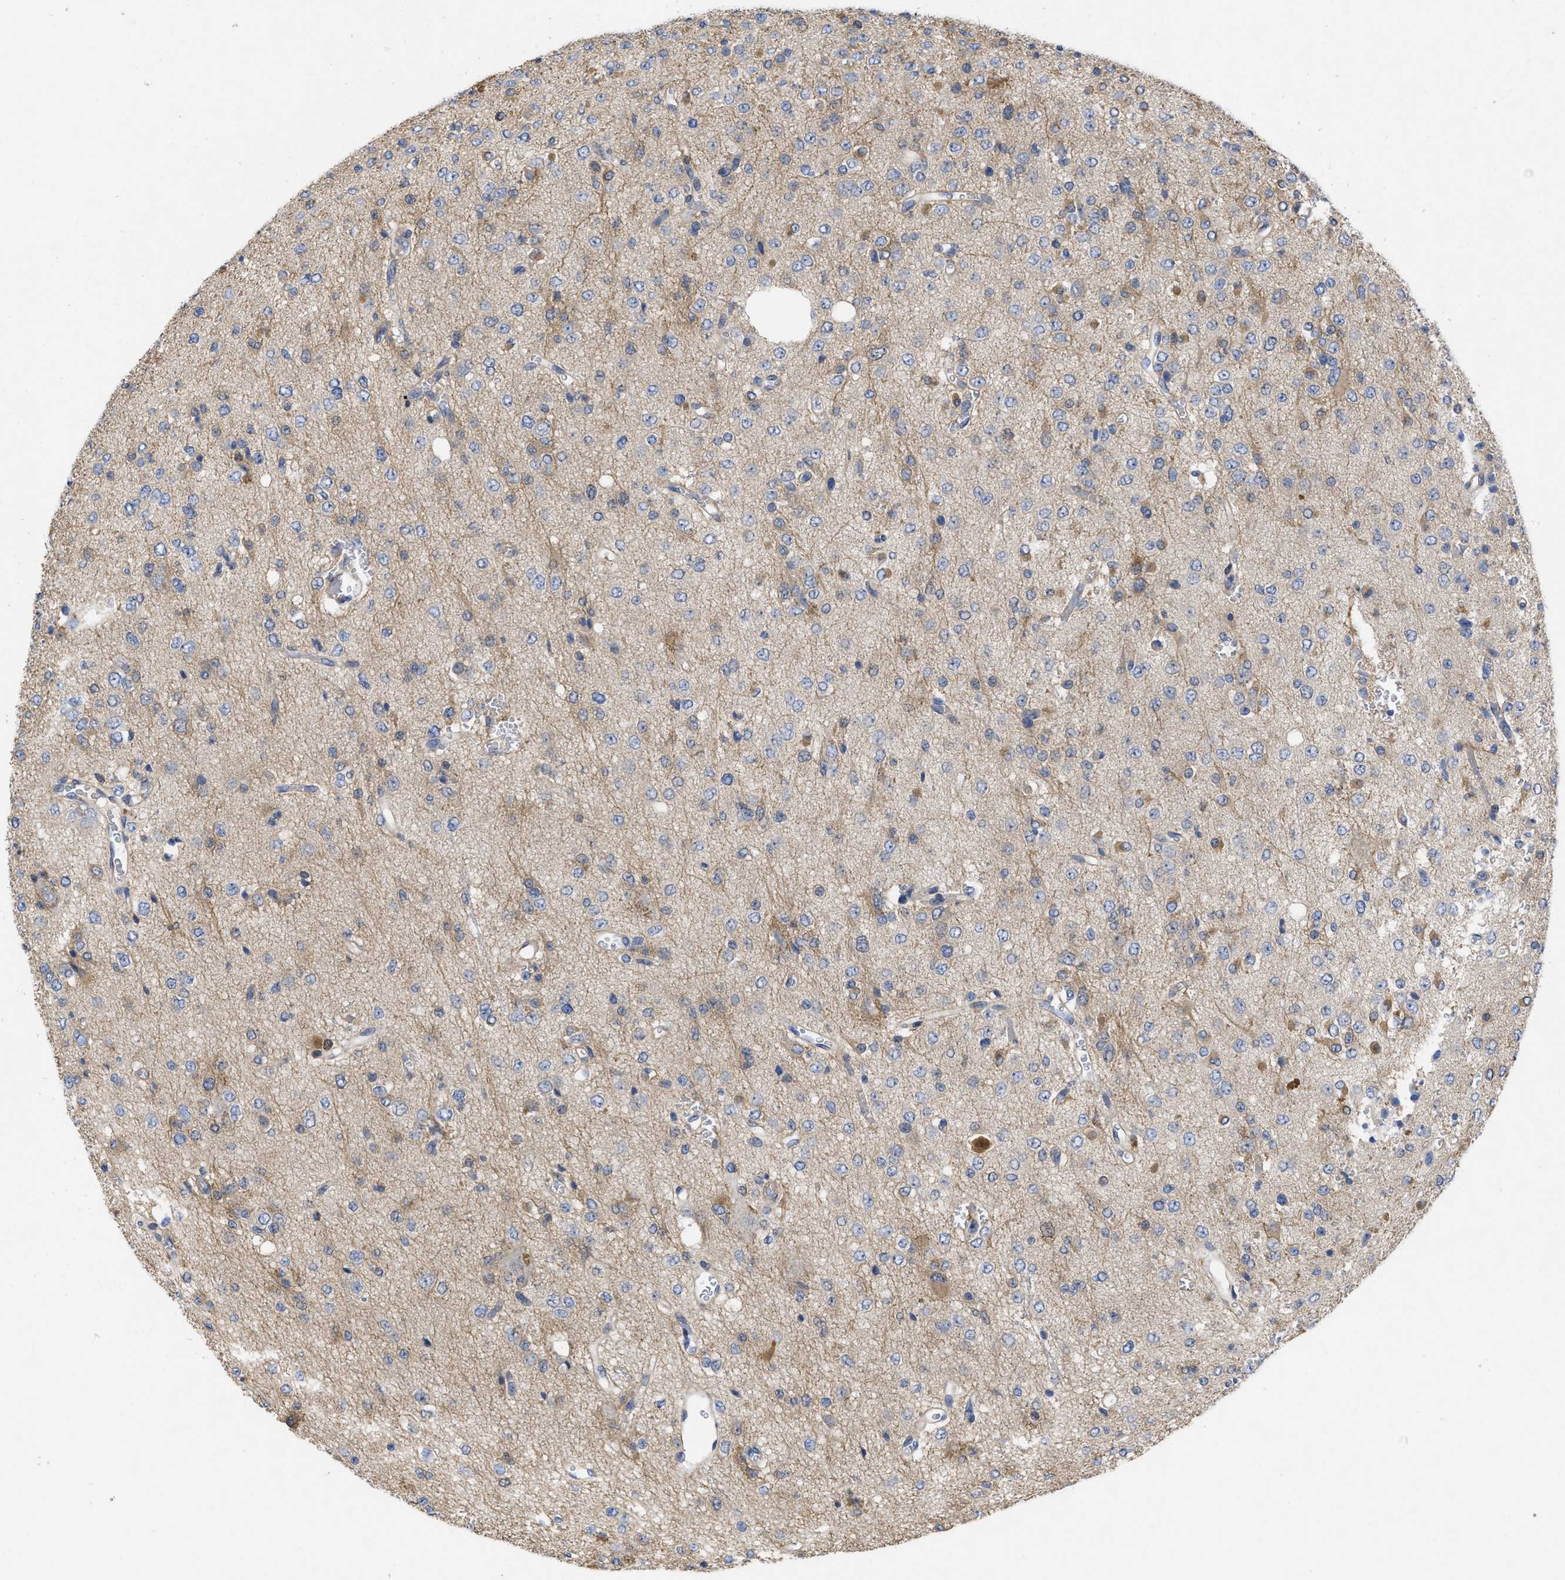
{"staining": {"intensity": "weak", "quantity": "<25%", "location": "cytoplasmic/membranous"}, "tissue": "glioma", "cell_type": "Tumor cells", "image_type": "cancer", "snomed": [{"axis": "morphology", "description": "Glioma, malignant, Low grade"}, {"axis": "topography", "description": "Brain"}], "caption": "IHC image of human low-grade glioma (malignant) stained for a protein (brown), which exhibits no staining in tumor cells.", "gene": "ARHGEF26", "patient": {"sex": "male", "age": 38}}